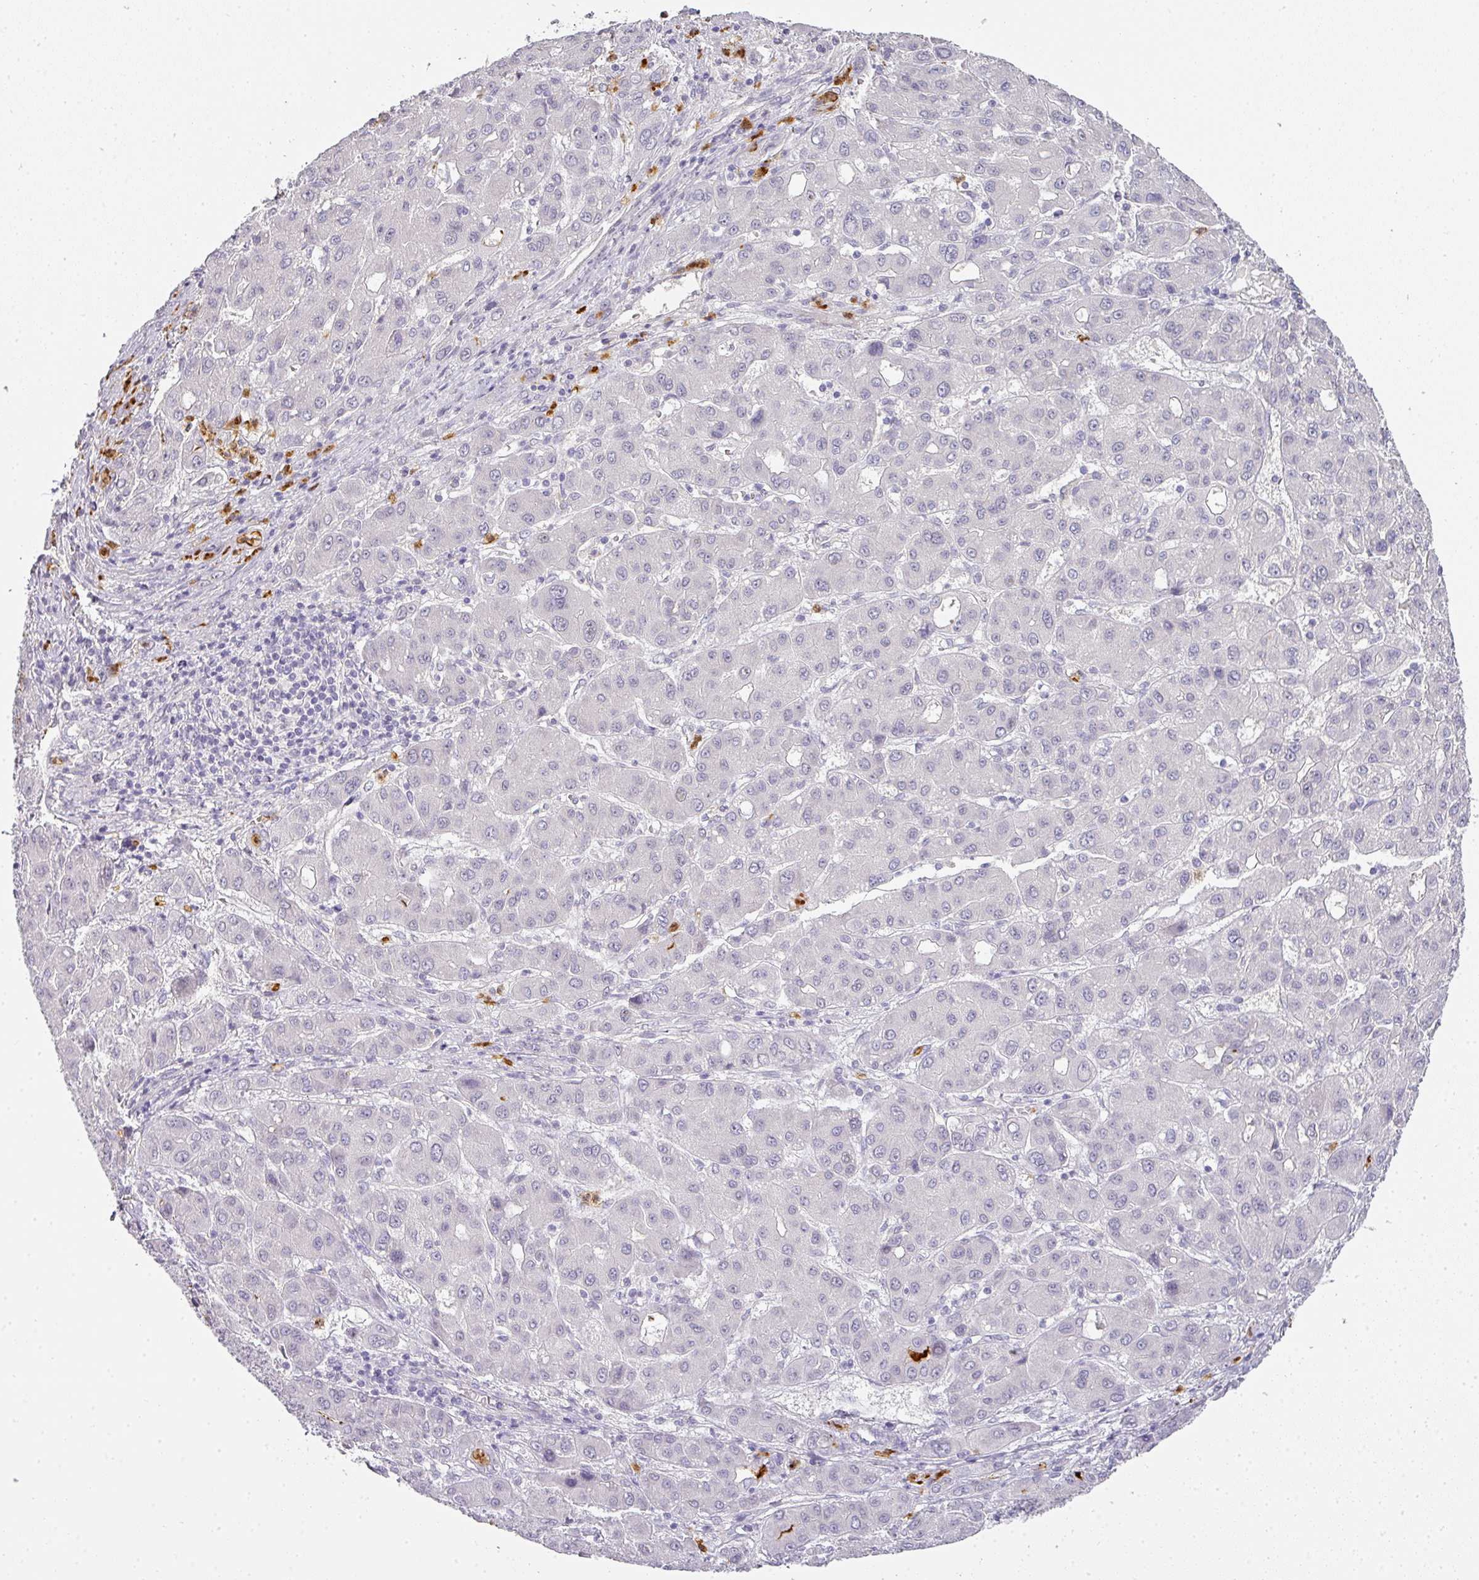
{"staining": {"intensity": "negative", "quantity": "none", "location": "none"}, "tissue": "liver cancer", "cell_type": "Tumor cells", "image_type": "cancer", "snomed": [{"axis": "morphology", "description": "Carcinoma, Hepatocellular, NOS"}, {"axis": "topography", "description": "Liver"}], "caption": "This micrograph is of liver cancer (hepatocellular carcinoma) stained with IHC to label a protein in brown with the nuclei are counter-stained blue. There is no expression in tumor cells. (Stains: DAB (3,3'-diaminobenzidine) immunohistochemistry (IHC) with hematoxylin counter stain, Microscopy: brightfield microscopy at high magnification).", "gene": "HHEX", "patient": {"sex": "male", "age": 55}}